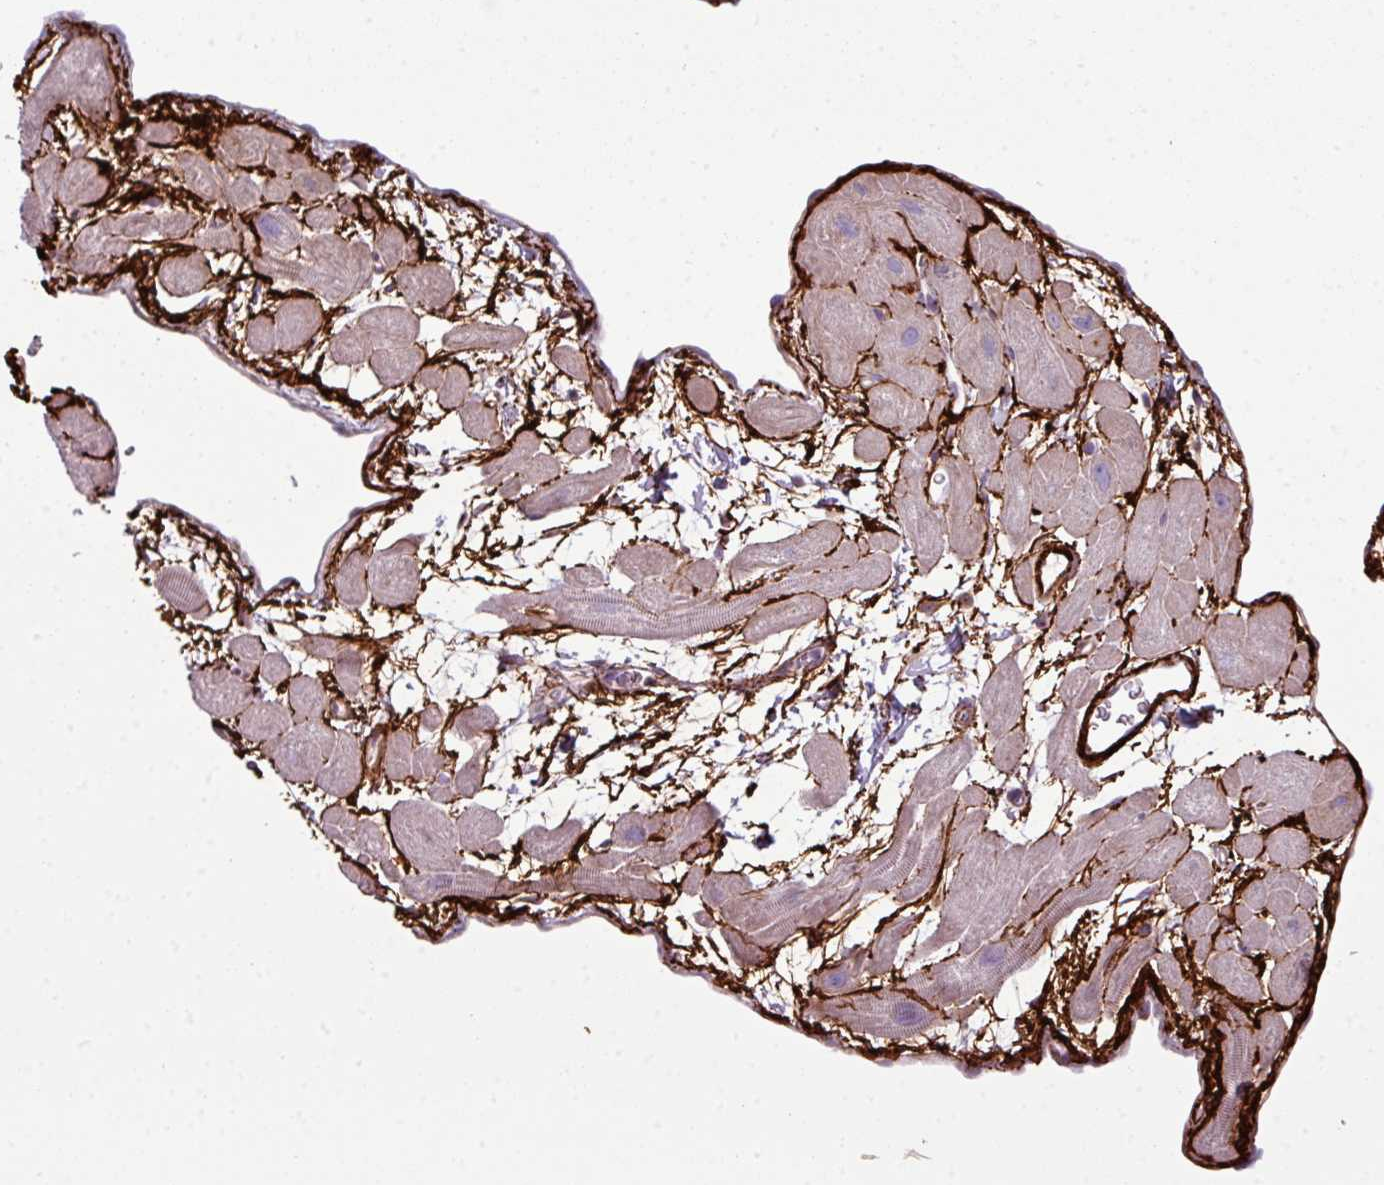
{"staining": {"intensity": "weak", "quantity": "25%-75%", "location": "cytoplasmic/membranous"}, "tissue": "heart muscle", "cell_type": "Cardiomyocytes", "image_type": "normal", "snomed": [{"axis": "morphology", "description": "Normal tissue, NOS"}, {"axis": "topography", "description": "Heart"}], "caption": "Heart muscle stained for a protein shows weak cytoplasmic/membranous positivity in cardiomyocytes. (Brightfield microscopy of DAB IHC at high magnification).", "gene": "COL8A1", "patient": {"sex": "male", "age": 49}}